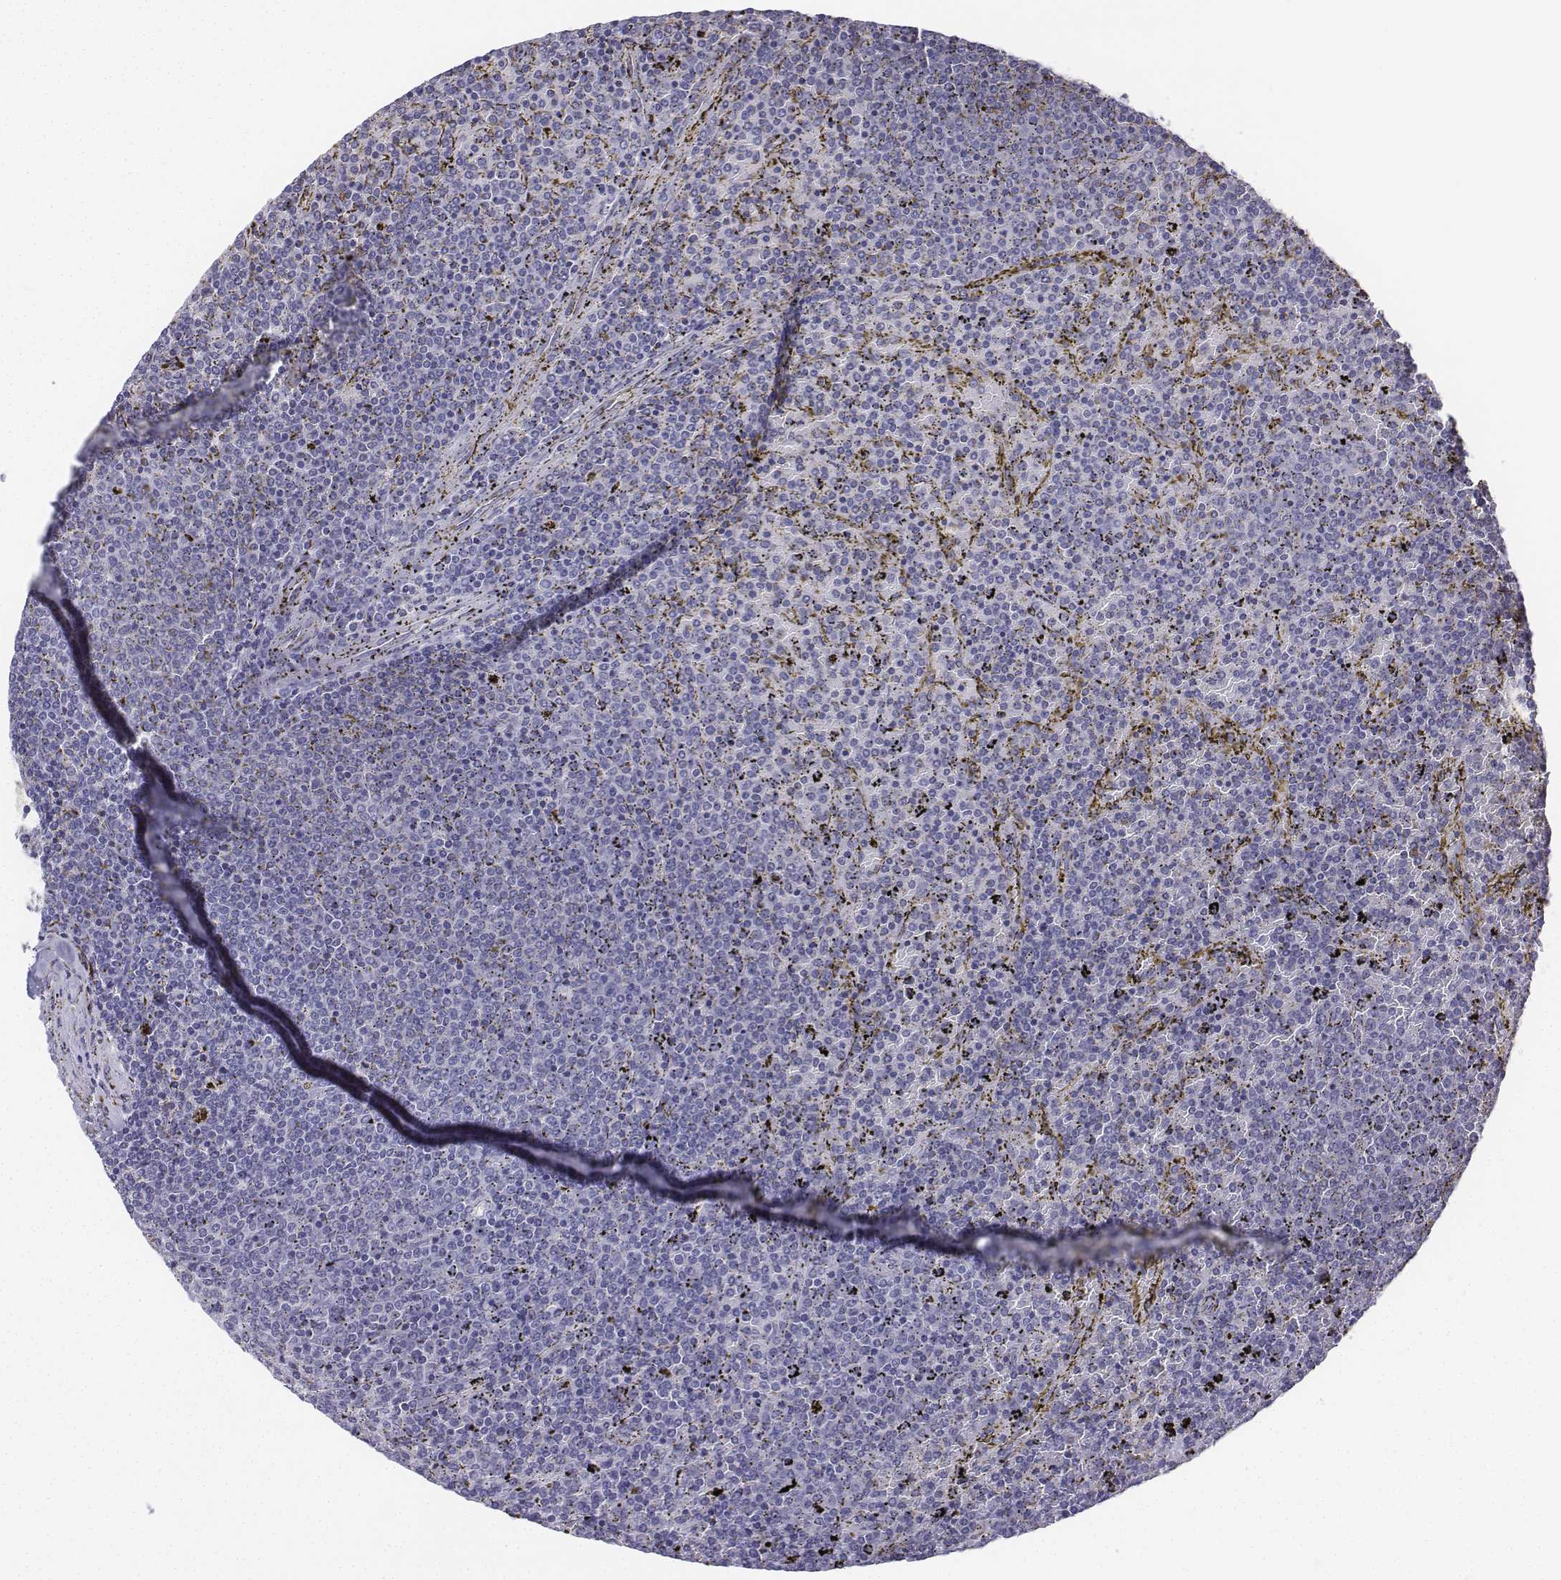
{"staining": {"intensity": "negative", "quantity": "none", "location": "none"}, "tissue": "lymphoma", "cell_type": "Tumor cells", "image_type": "cancer", "snomed": [{"axis": "morphology", "description": "Malignant lymphoma, non-Hodgkin's type, Low grade"}, {"axis": "topography", "description": "Spleen"}], "caption": "Immunohistochemistry of low-grade malignant lymphoma, non-Hodgkin's type demonstrates no staining in tumor cells.", "gene": "LGSN", "patient": {"sex": "female", "age": 77}}